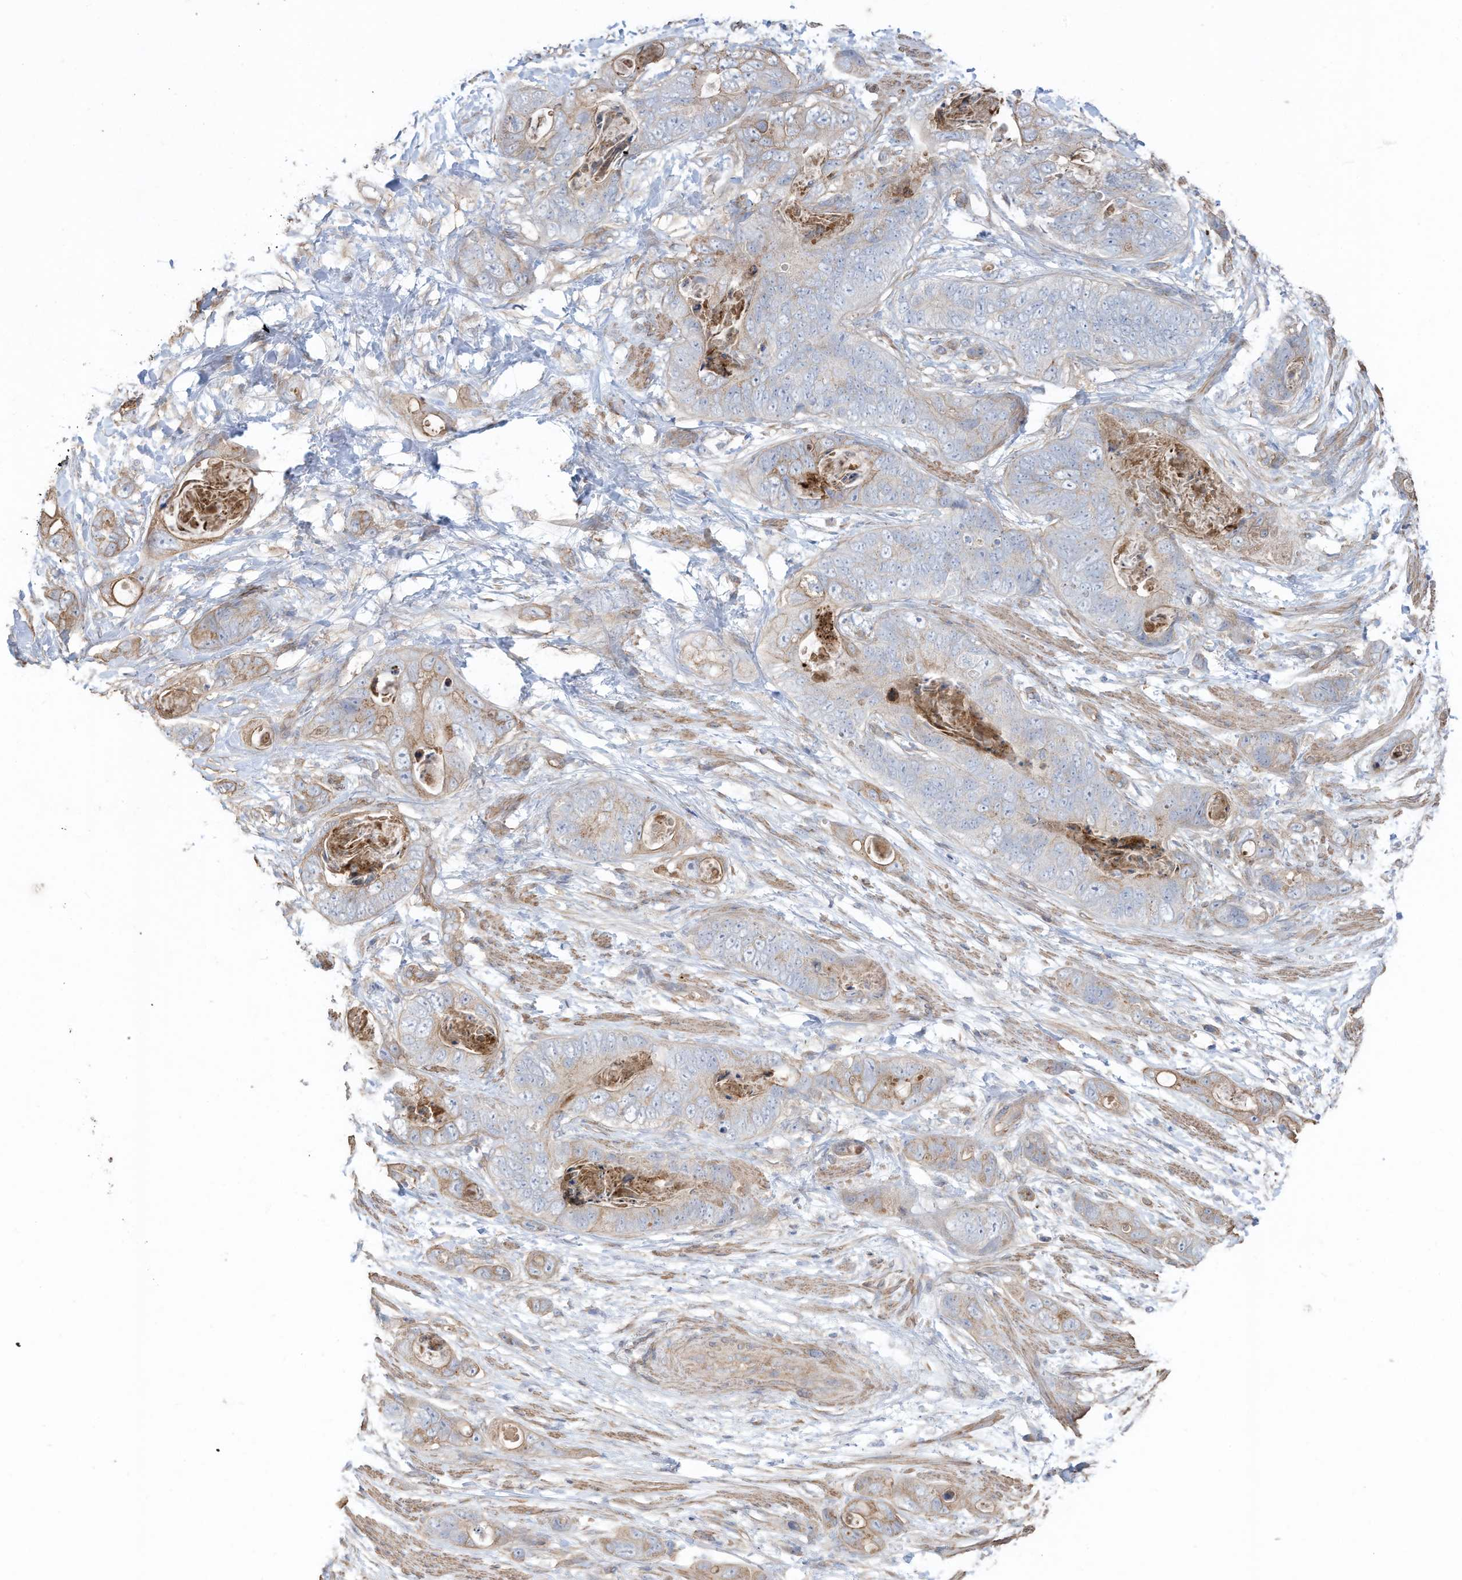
{"staining": {"intensity": "weak", "quantity": "25%-75%", "location": "cytoplasmic/membranous"}, "tissue": "stomach cancer", "cell_type": "Tumor cells", "image_type": "cancer", "snomed": [{"axis": "morphology", "description": "Adenocarcinoma, NOS"}, {"axis": "topography", "description": "Stomach"}], "caption": "IHC of stomach adenocarcinoma displays low levels of weak cytoplasmic/membranous expression in about 25%-75% of tumor cells.", "gene": "SLC17A7", "patient": {"sex": "female", "age": 89}}